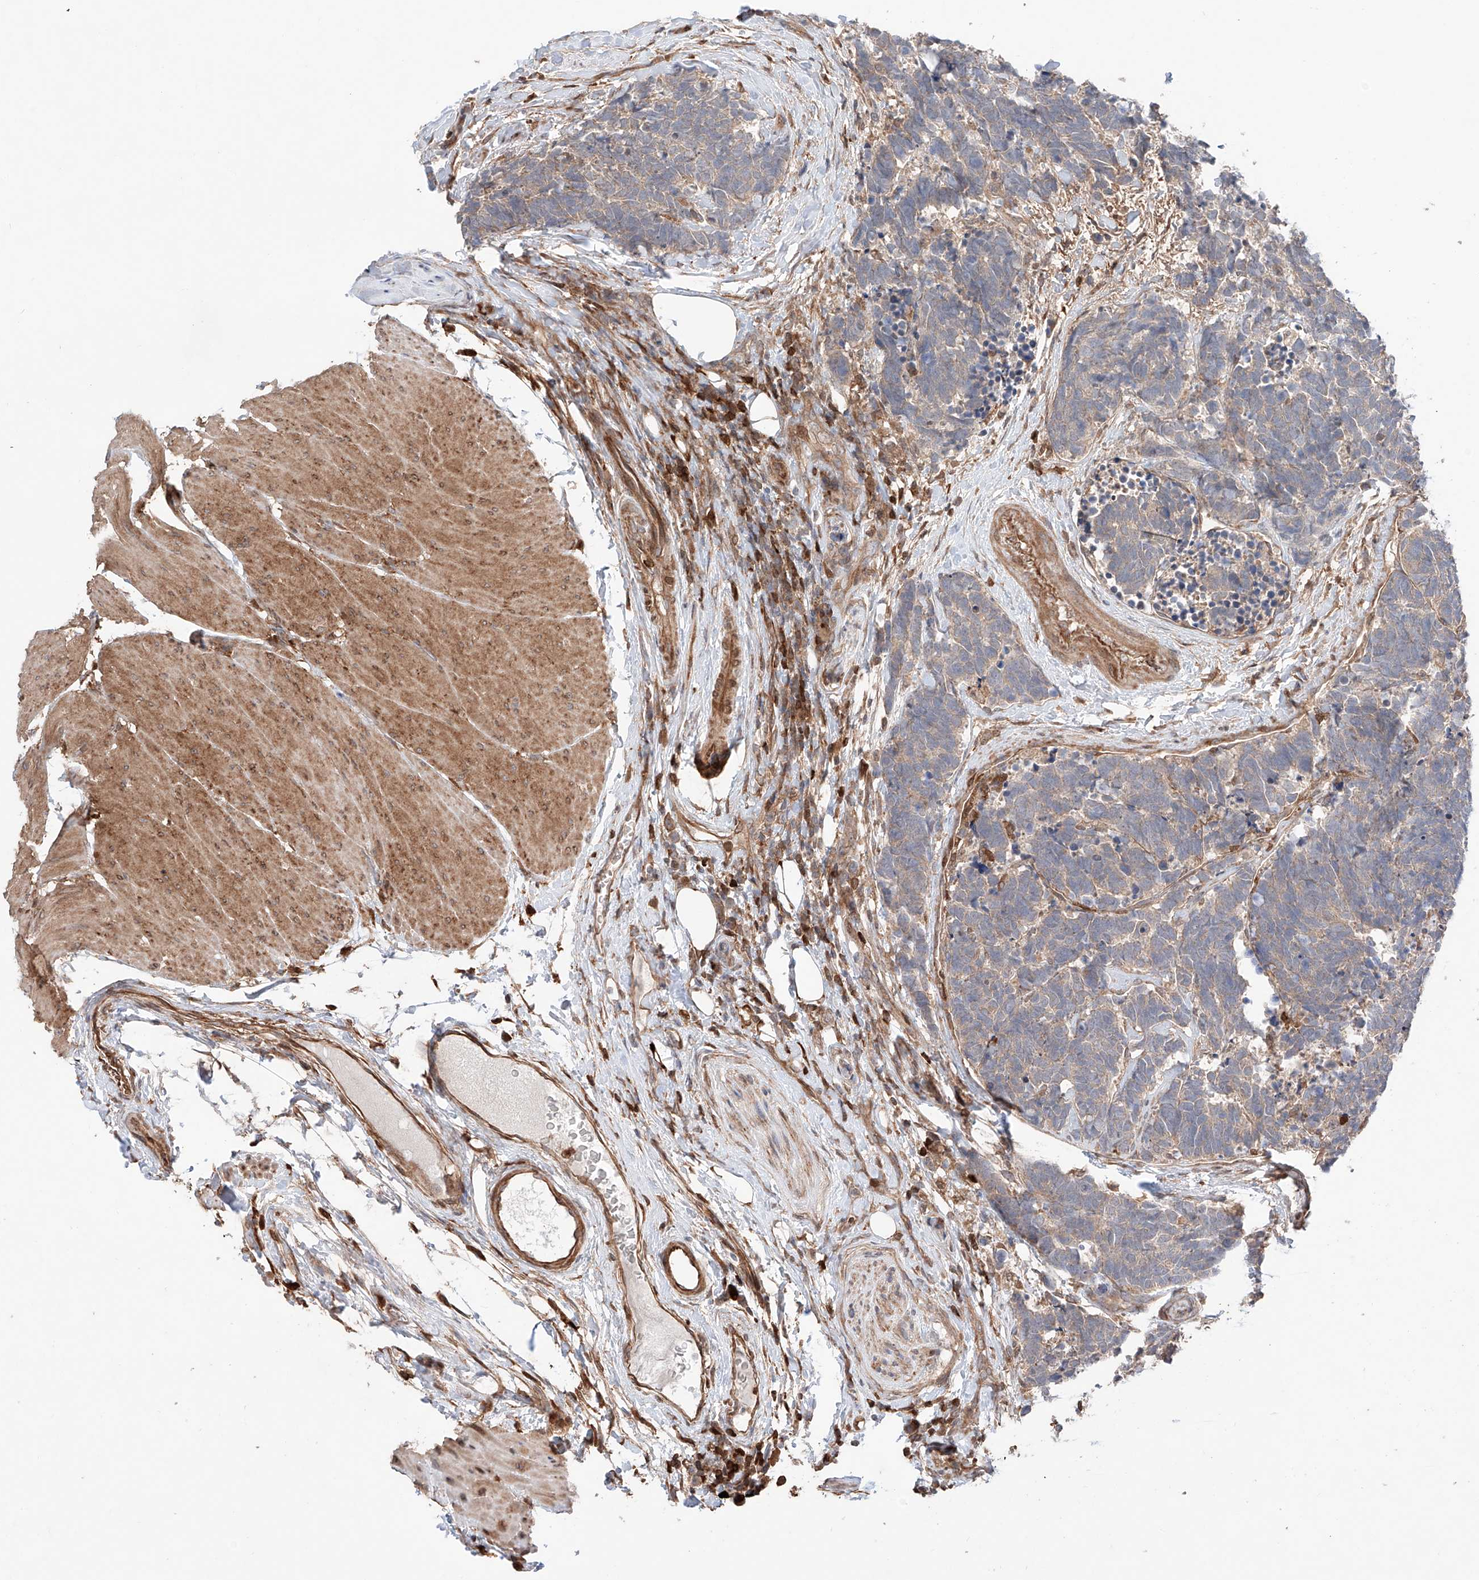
{"staining": {"intensity": "weak", "quantity": ">75%", "location": "cytoplasmic/membranous"}, "tissue": "carcinoid", "cell_type": "Tumor cells", "image_type": "cancer", "snomed": [{"axis": "morphology", "description": "Carcinoma, NOS"}, {"axis": "morphology", "description": "Carcinoid, malignant, NOS"}, {"axis": "topography", "description": "Urinary bladder"}], "caption": "Weak cytoplasmic/membranous expression is present in about >75% of tumor cells in carcinoma.", "gene": "IGSF22", "patient": {"sex": "male", "age": 57}}